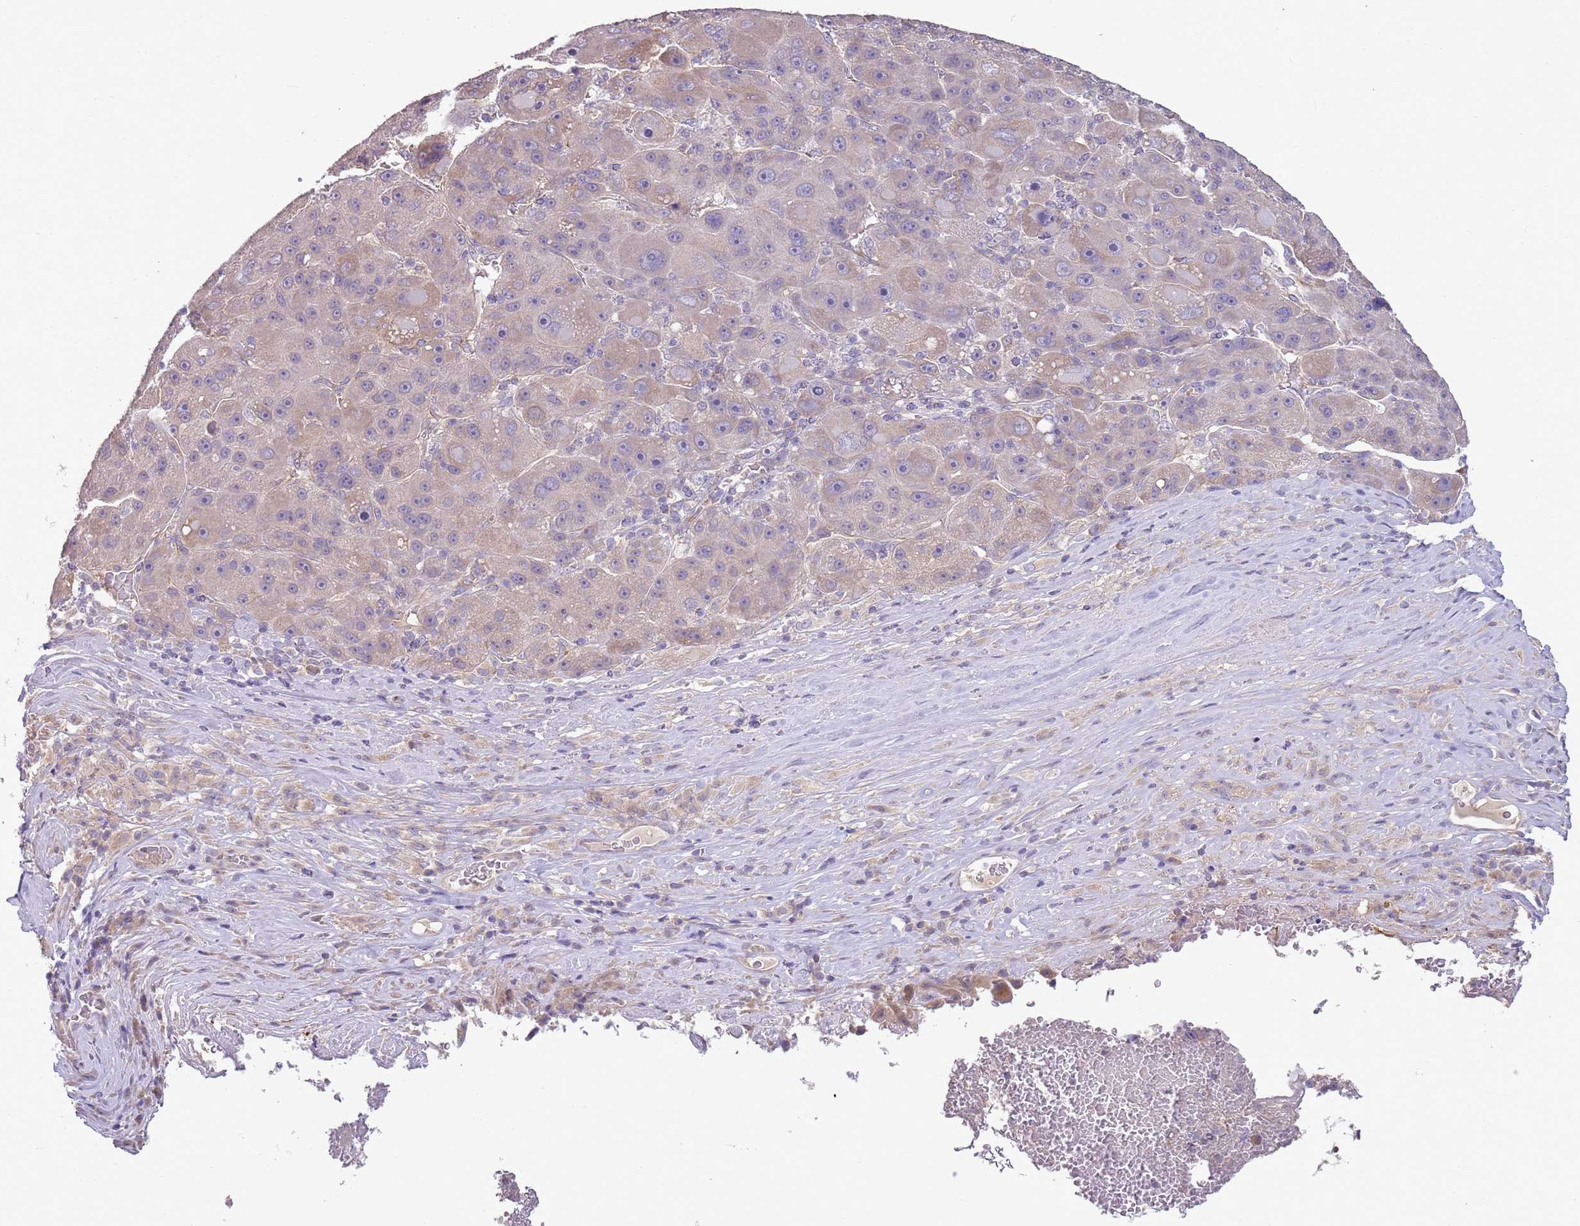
{"staining": {"intensity": "negative", "quantity": "none", "location": "none"}, "tissue": "liver cancer", "cell_type": "Tumor cells", "image_type": "cancer", "snomed": [{"axis": "morphology", "description": "Carcinoma, Hepatocellular, NOS"}, {"axis": "topography", "description": "Liver"}], "caption": "Immunohistochemistry photomicrograph of liver cancer stained for a protein (brown), which displays no staining in tumor cells.", "gene": "SKOR2", "patient": {"sex": "male", "age": 76}}